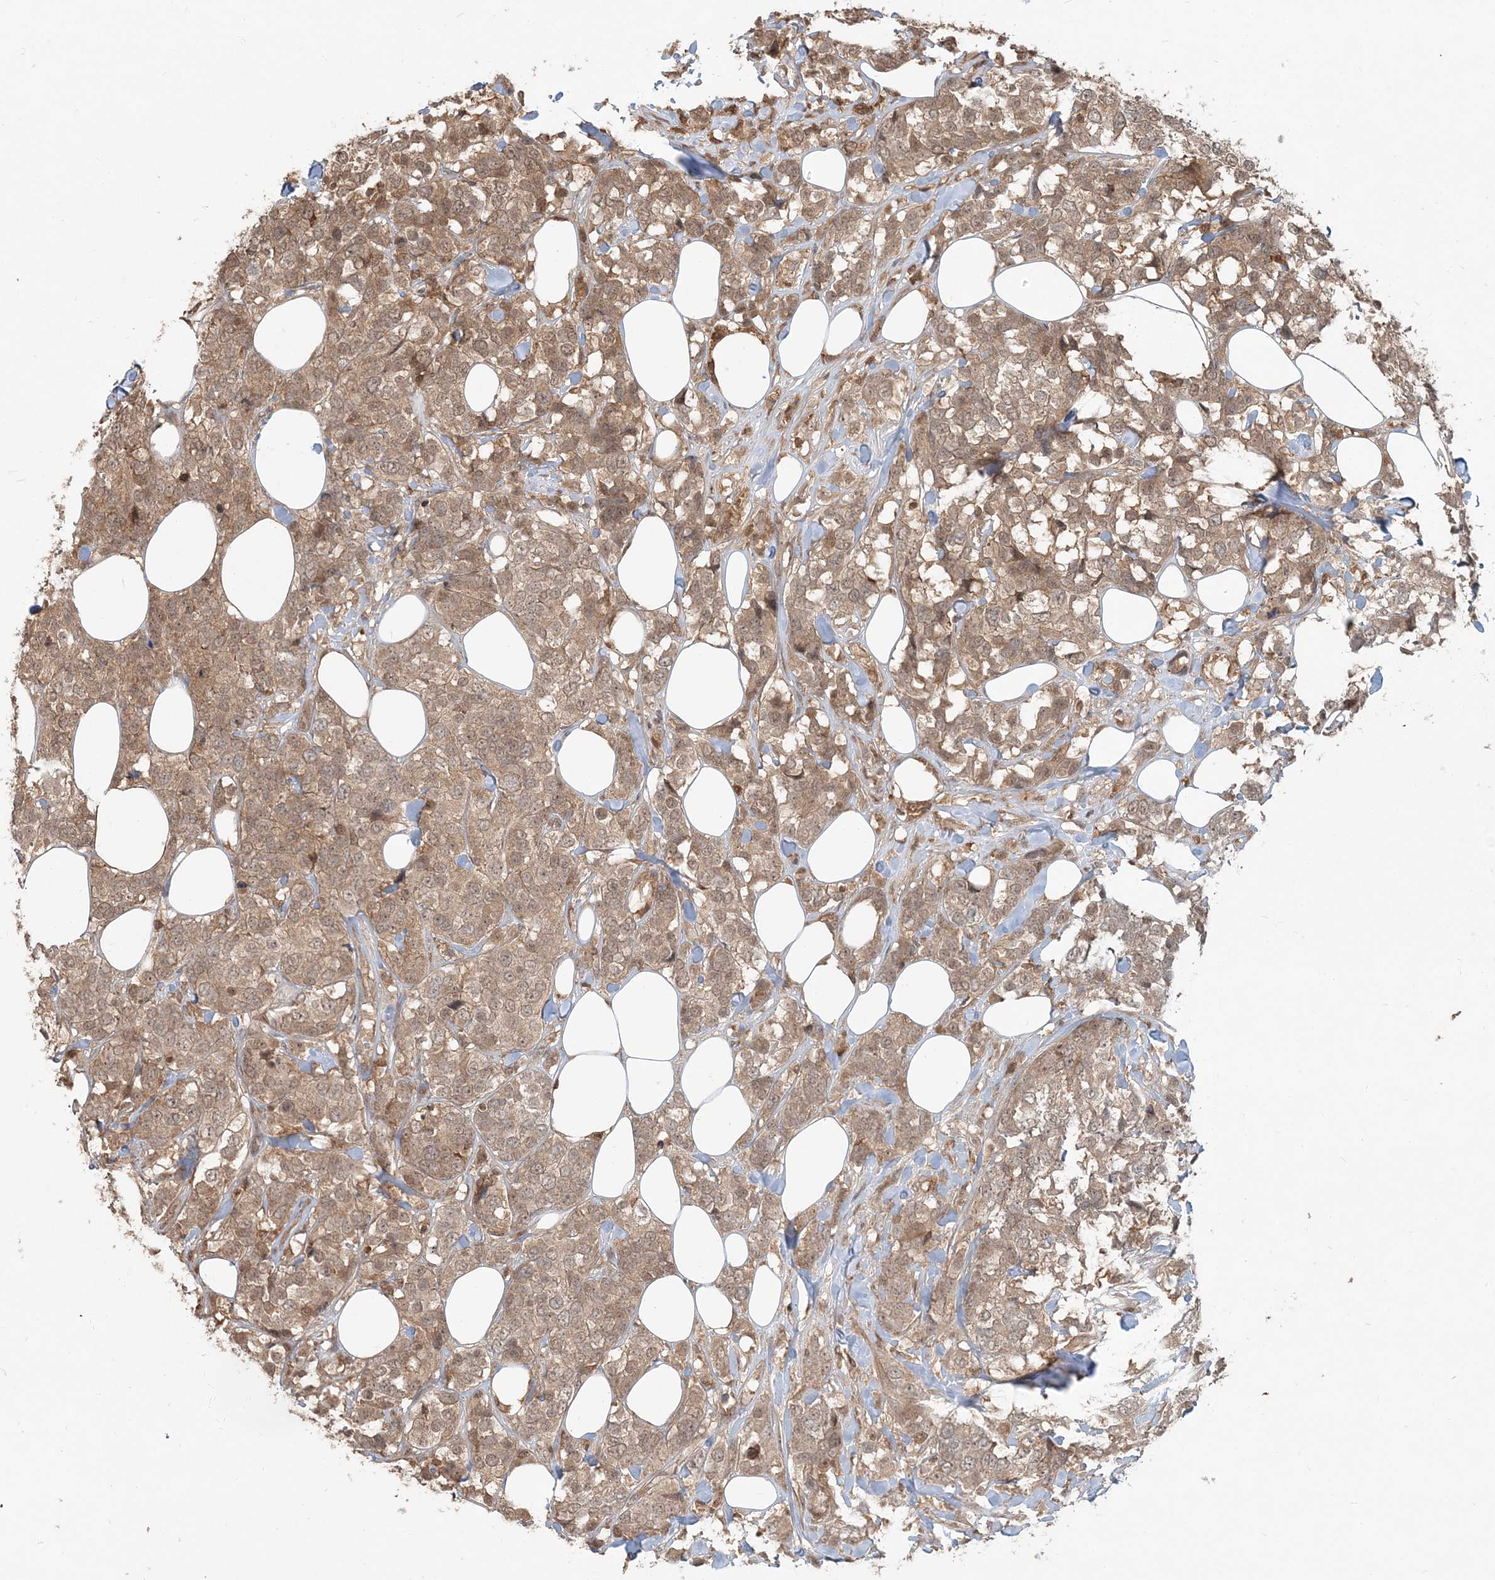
{"staining": {"intensity": "moderate", "quantity": ">75%", "location": "cytoplasmic/membranous"}, "tissue": "breast cancer", "cell_type": "Tumor cells", "image_type": "cancer", "snomed": [{"axis": "morphology", "description": "Lobular carcinoma"}, {"axis": "topography", "description": "Breast"}], "caption": "Breast cancer stained with DAB (3,3'-diaminobenzidine) IHC shows medium levels of moderate cytoplasmic/membranous expression in approximately >75% of tumor cells. The staining was performed using DAB (3,3'-diaminobenzidine), with brown indicating positive protein expression. Nuclei are stained blue with hematoxylin.", "gene": "CAB39", "patient": {"sex": "female", "age": 59}}